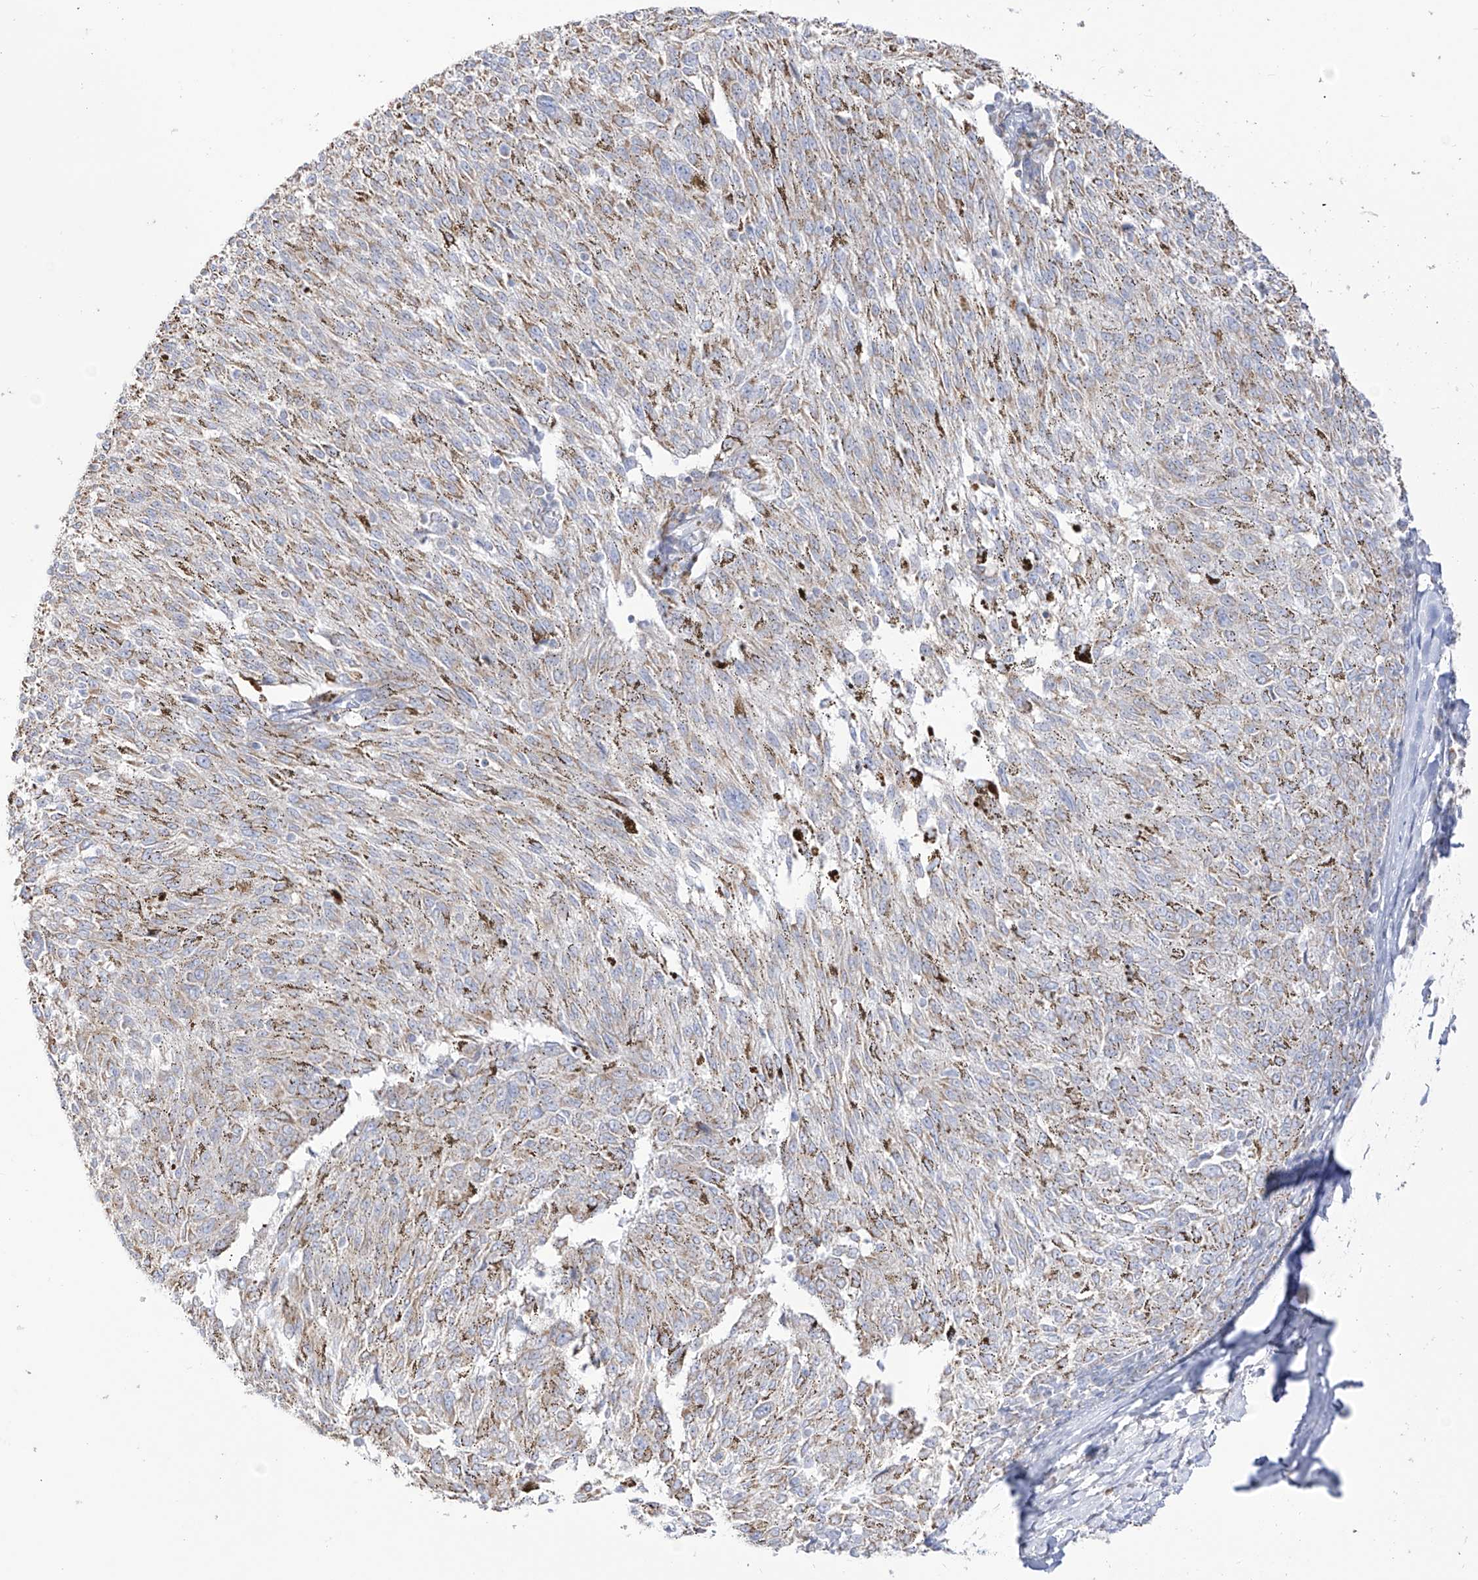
{"staining": {"intensity": "negative", "quantity": "none", "location": "none"}, "tissue": "melanoma", "cell_type": "Tumor cells", "image_type": "cancer", "snomed": [{"axis": "morphology", "description": "Malignant melanoma, NOS"}, {"axis": "topography", "description": "Skin"}], "caption": "Immunohistochemistry (IHC) of malignant melanoma displays no positivity in tumor cells.", "gene": "RCHY1", "patient": {"sex": "female", "age": 72}}